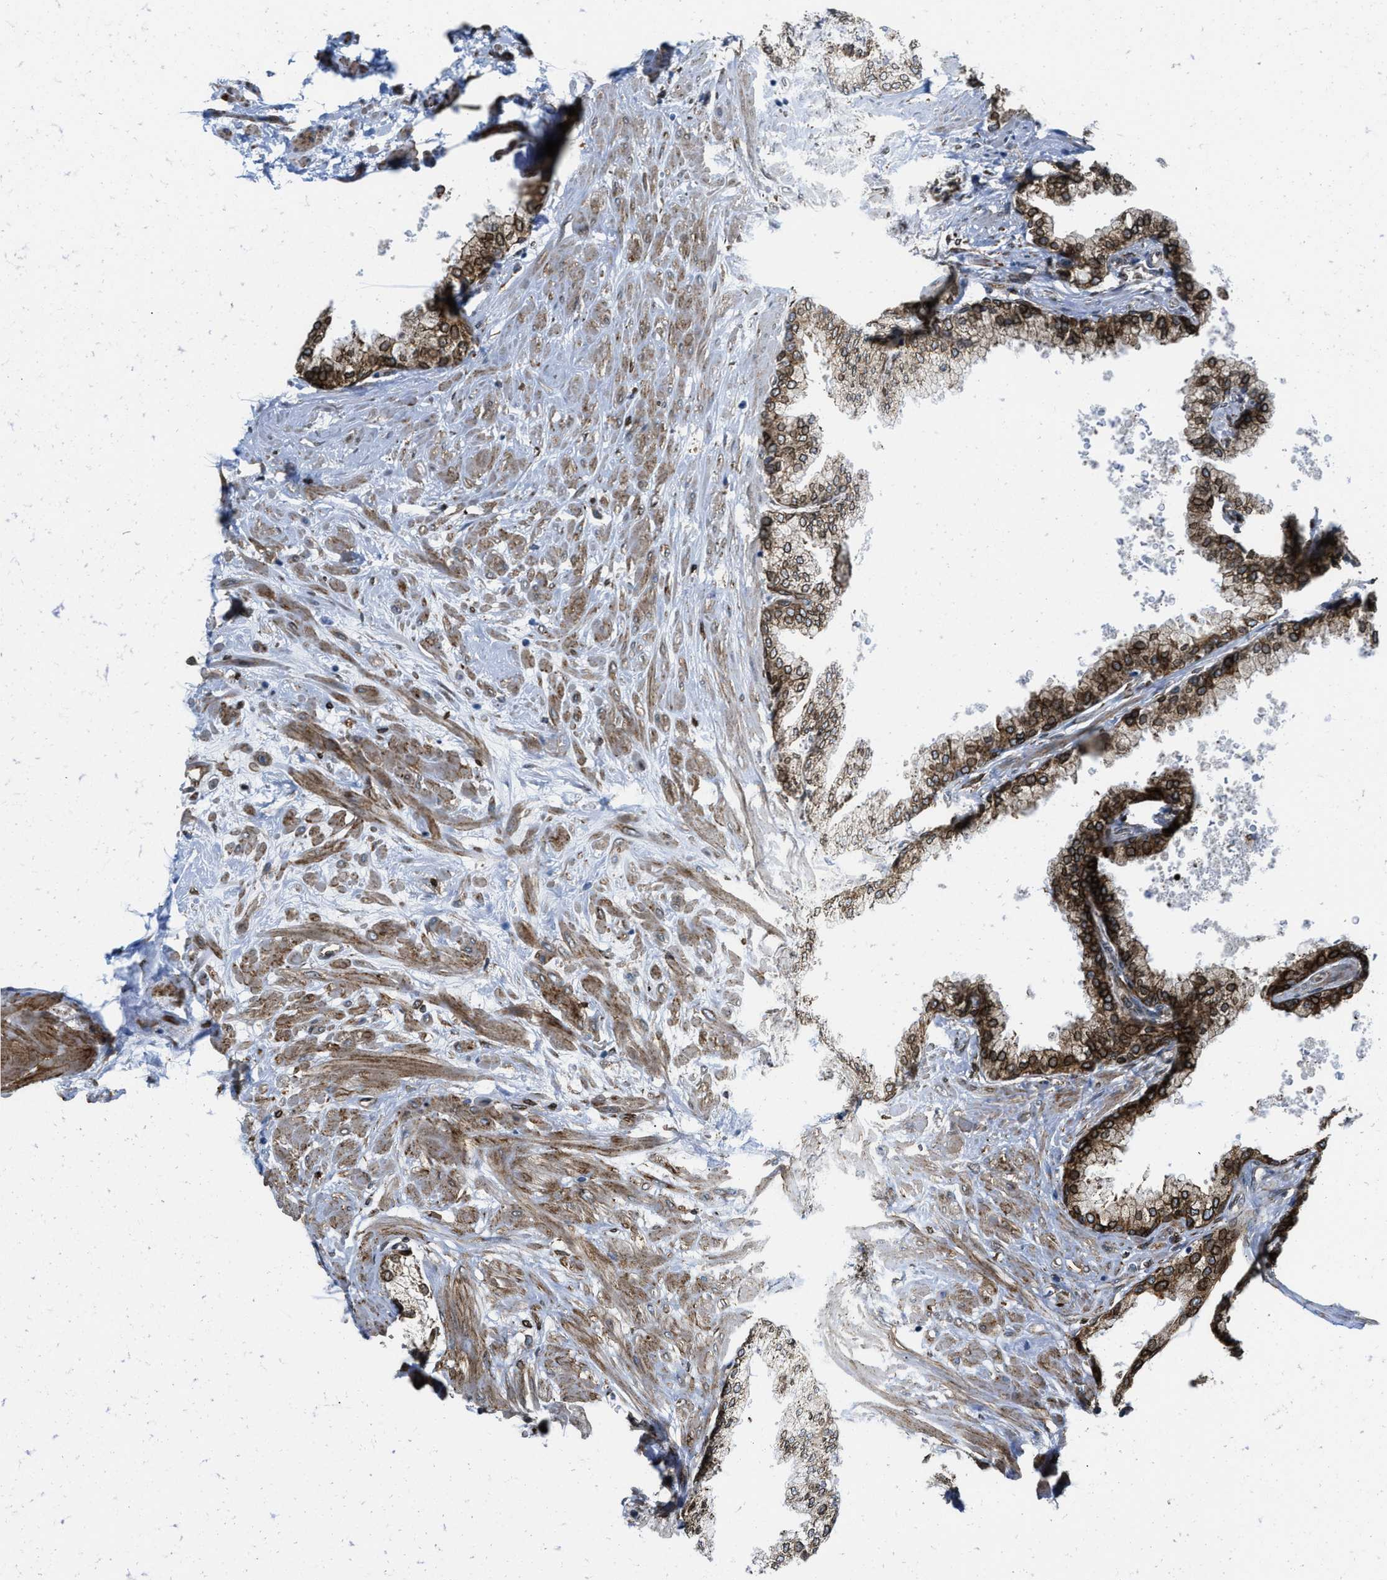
{"staining": {"intensity": "strong", "quantity": ">75%", "location": "cytoplasmic/membranous"}, "tissue": "prostate", "cell_type": "Glandular cells", "image_type": "normal", "snomed": [{"axis": "morphology", "description": "Normal tissue, NOS"}, {"axis": "topography", "description": "Prostate"}], "caption": "Protein staining shows strong cytoplasmic/membranous expression in approximately >75% of glandular cells in normal prostate.", "gene": "ERLIN2", "patient": {"sex": "male", "age": 60}}